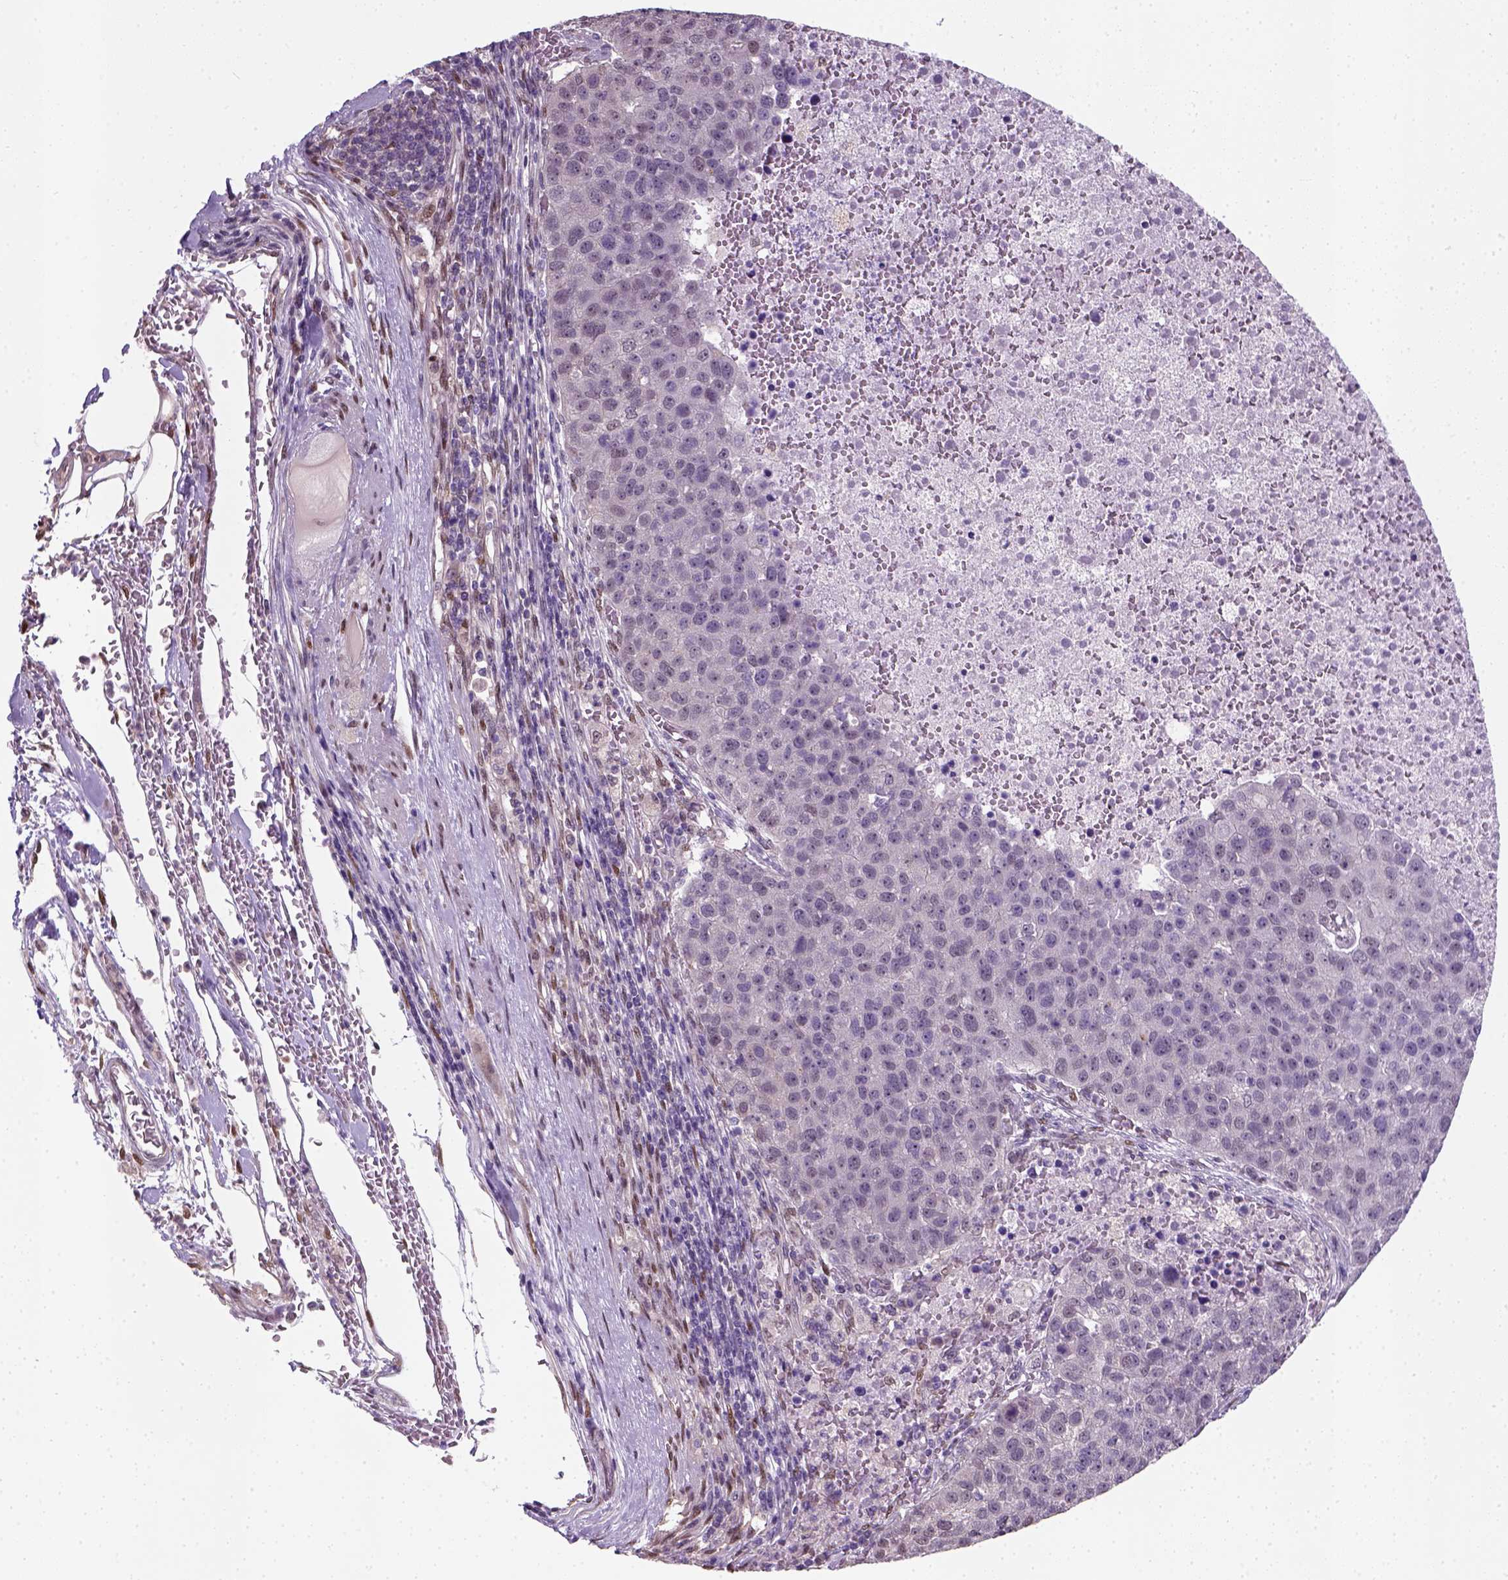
{"staining": {"intensity": "negative", "quantity": "none", "location": "none"}, "tissue": "pancreatic cancer", "cell_type": "Tumor cells", "image_type": "cancer", "snomed": [{"axis": "morphology", "description": "Adenocarcinoma, NOS"}, {"axis": "topography", "description": "Pancreas"}], "caption": "Tumor cells are negative for brown protein staining in pancreatic cancer.", "gene": "C1orf112", "patient": {"sex": "female", "age": 61}}